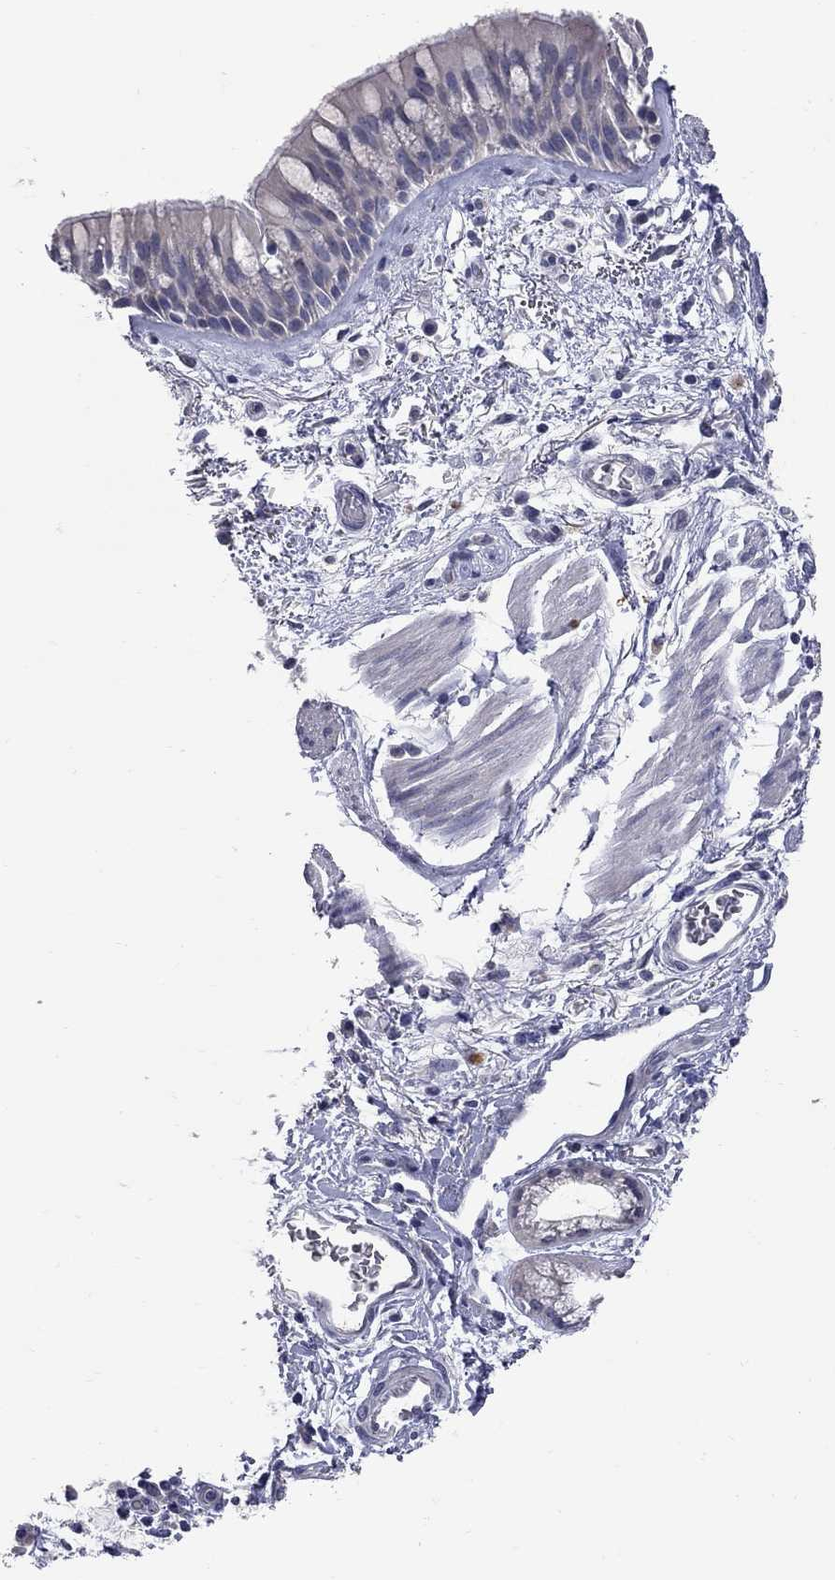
{"staining": {"intensity": "moderate", "quantity": "<25%", "location": "cytoplasmic/membranous"}, "tissue": "bronchus", "cell_type": "Respiratory epithelial cells", "image_type": "normal", "snomed": [{"axis": "morphology", "description": "Normal tissue, NOS"}, {"axis": "topography", "description": "Bronchus"}, {"axis": "topography", "description": "Lung"}], "caption": "Immunohistochemical staining of unremarkable bronchus displays <25% levels of moderate cytoplasmic/membranous protein positivity in approximately <25% of respiratory epithelial cells.", "gene": "NOS2", "patient": {"sex": "female", "age": 57}}